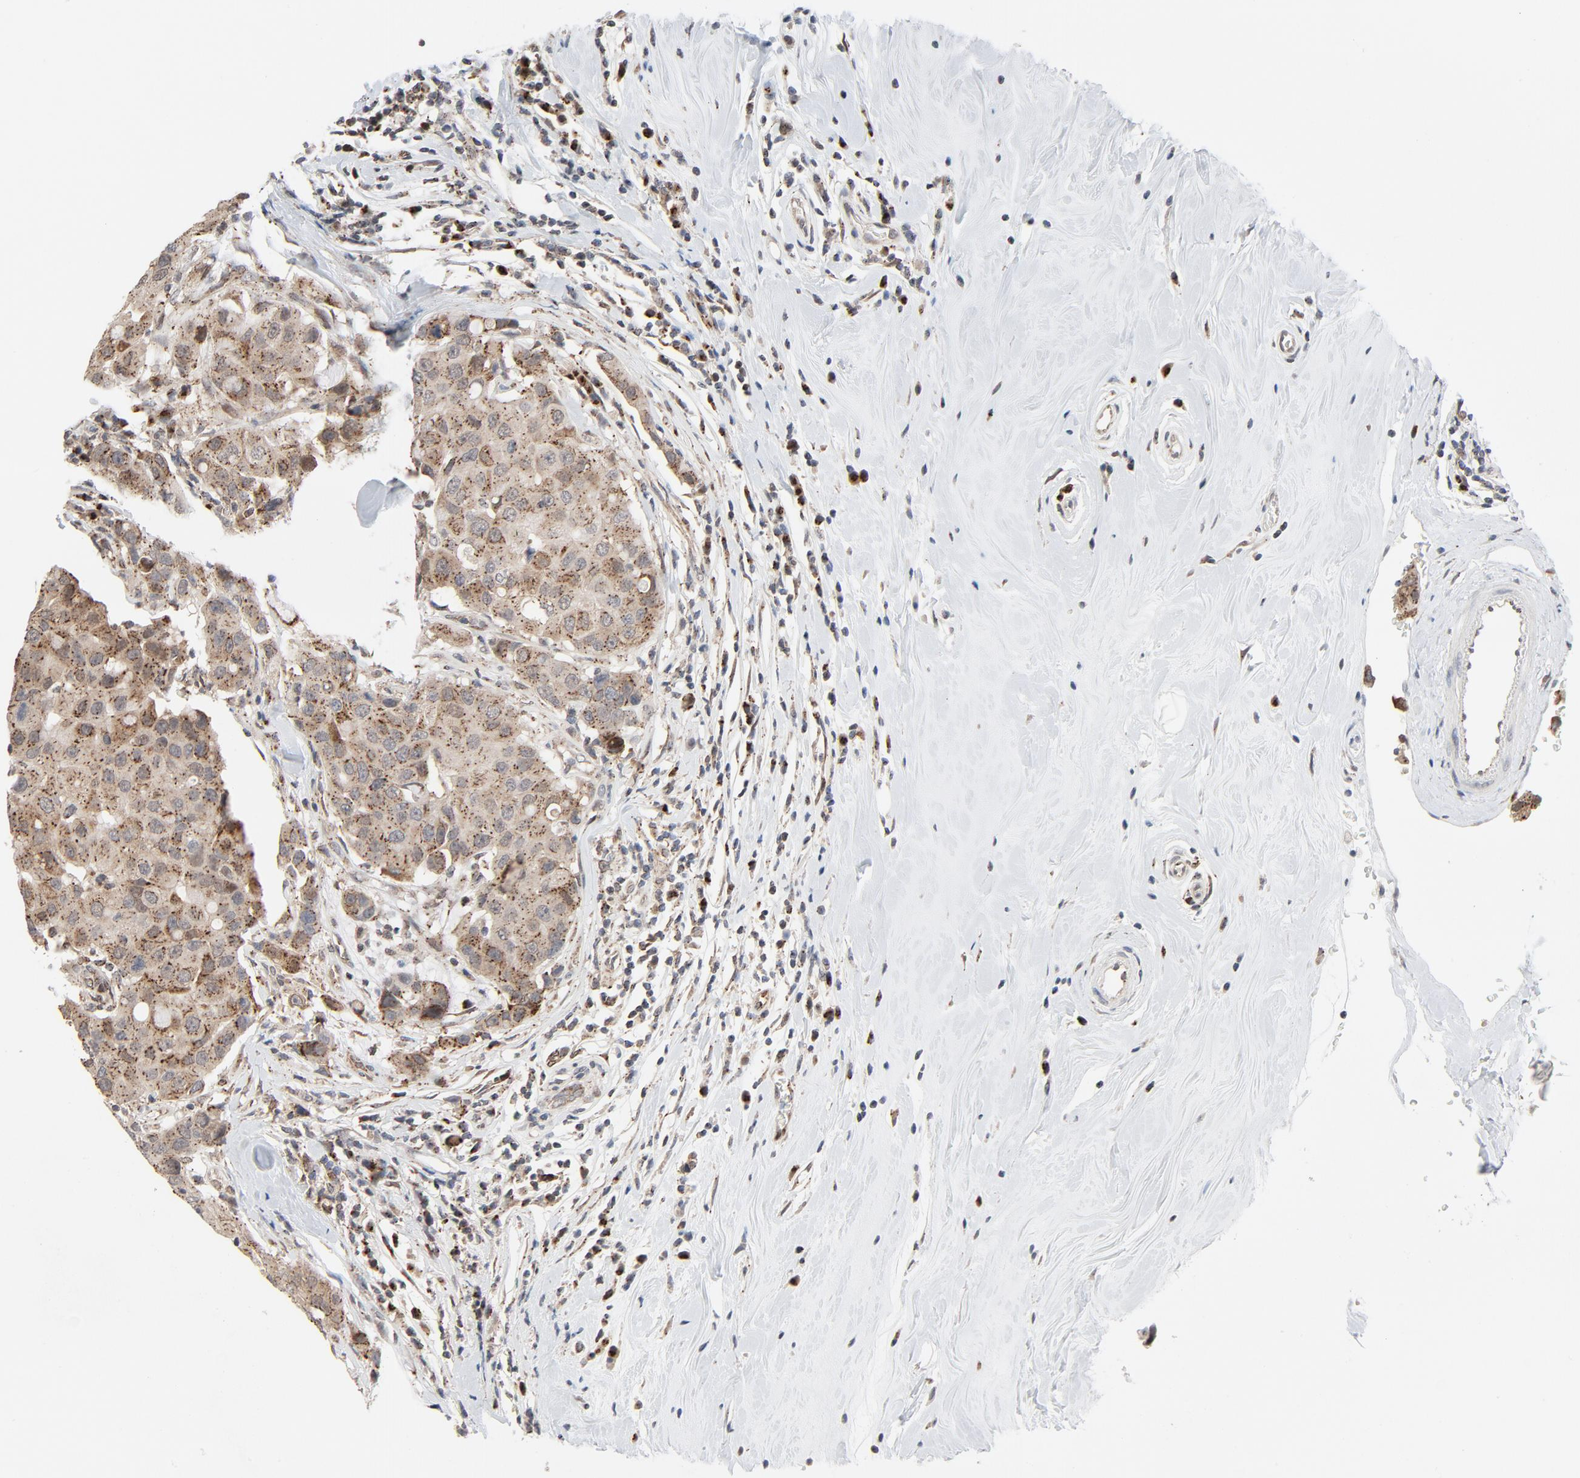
{"staining": {"intensity": "moderate", "quantity": ">75%", "location": "cytoplasmic/membranous"}, "tissue": "breast cancer", "cell_type": "Tumor cells", "image_type": "cancer", "snomed": [{"axis": "morphology", "description": "Duct carcinoma"}, {"axis": "topography", "description": "Breast"}], "caption": "Approximately >75% of tumor cells in human breast intraductal carcinoma reveal moderate cytoplasmic/membranous protein positivity as visualized by brown immunohistochemical staining.", "gene": "RPL12", "patient": {"sex": "female", "age": 27}}